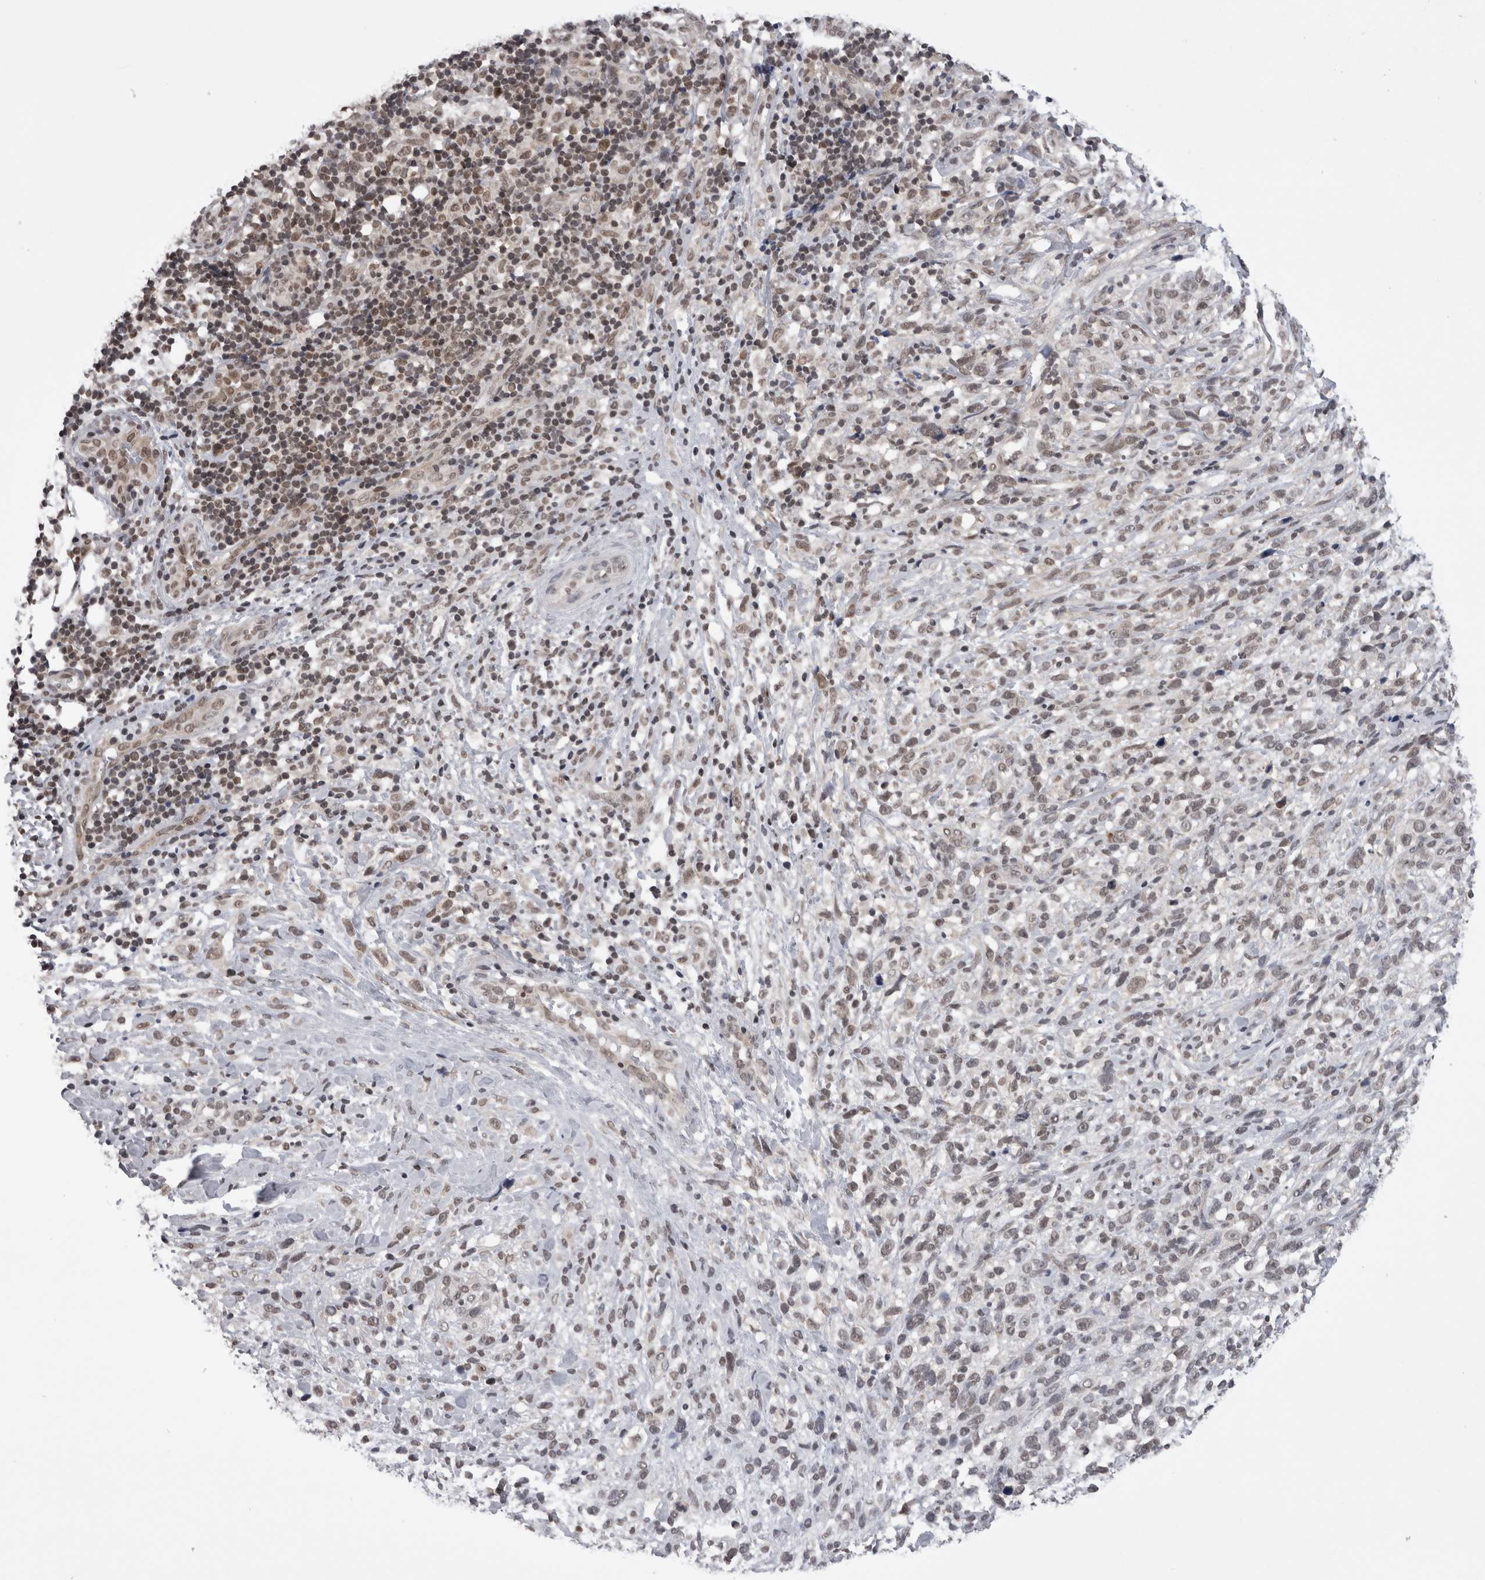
{"staining": {"intensity": "weak", "quantity": "<25%", "location": "nuclear"}, "tissue": "melanoma", "cell_type": "Tumor cells", "image_type": "cancer", "snomed": [{"axis": "morphology", "description": "Malignant melanoma, NOS"}, {"axis": "topography", "description": "Skin"}], "caption": "An image of melanoma stained for a protein exhibits no brown staining in tumor cells. (DAB (3,3'-diaminobenzidine) immunohistochemistry with hematoxylin counter stain).", "gene": "ZNF341", "patient": {"sex": "female", "age": 55}}